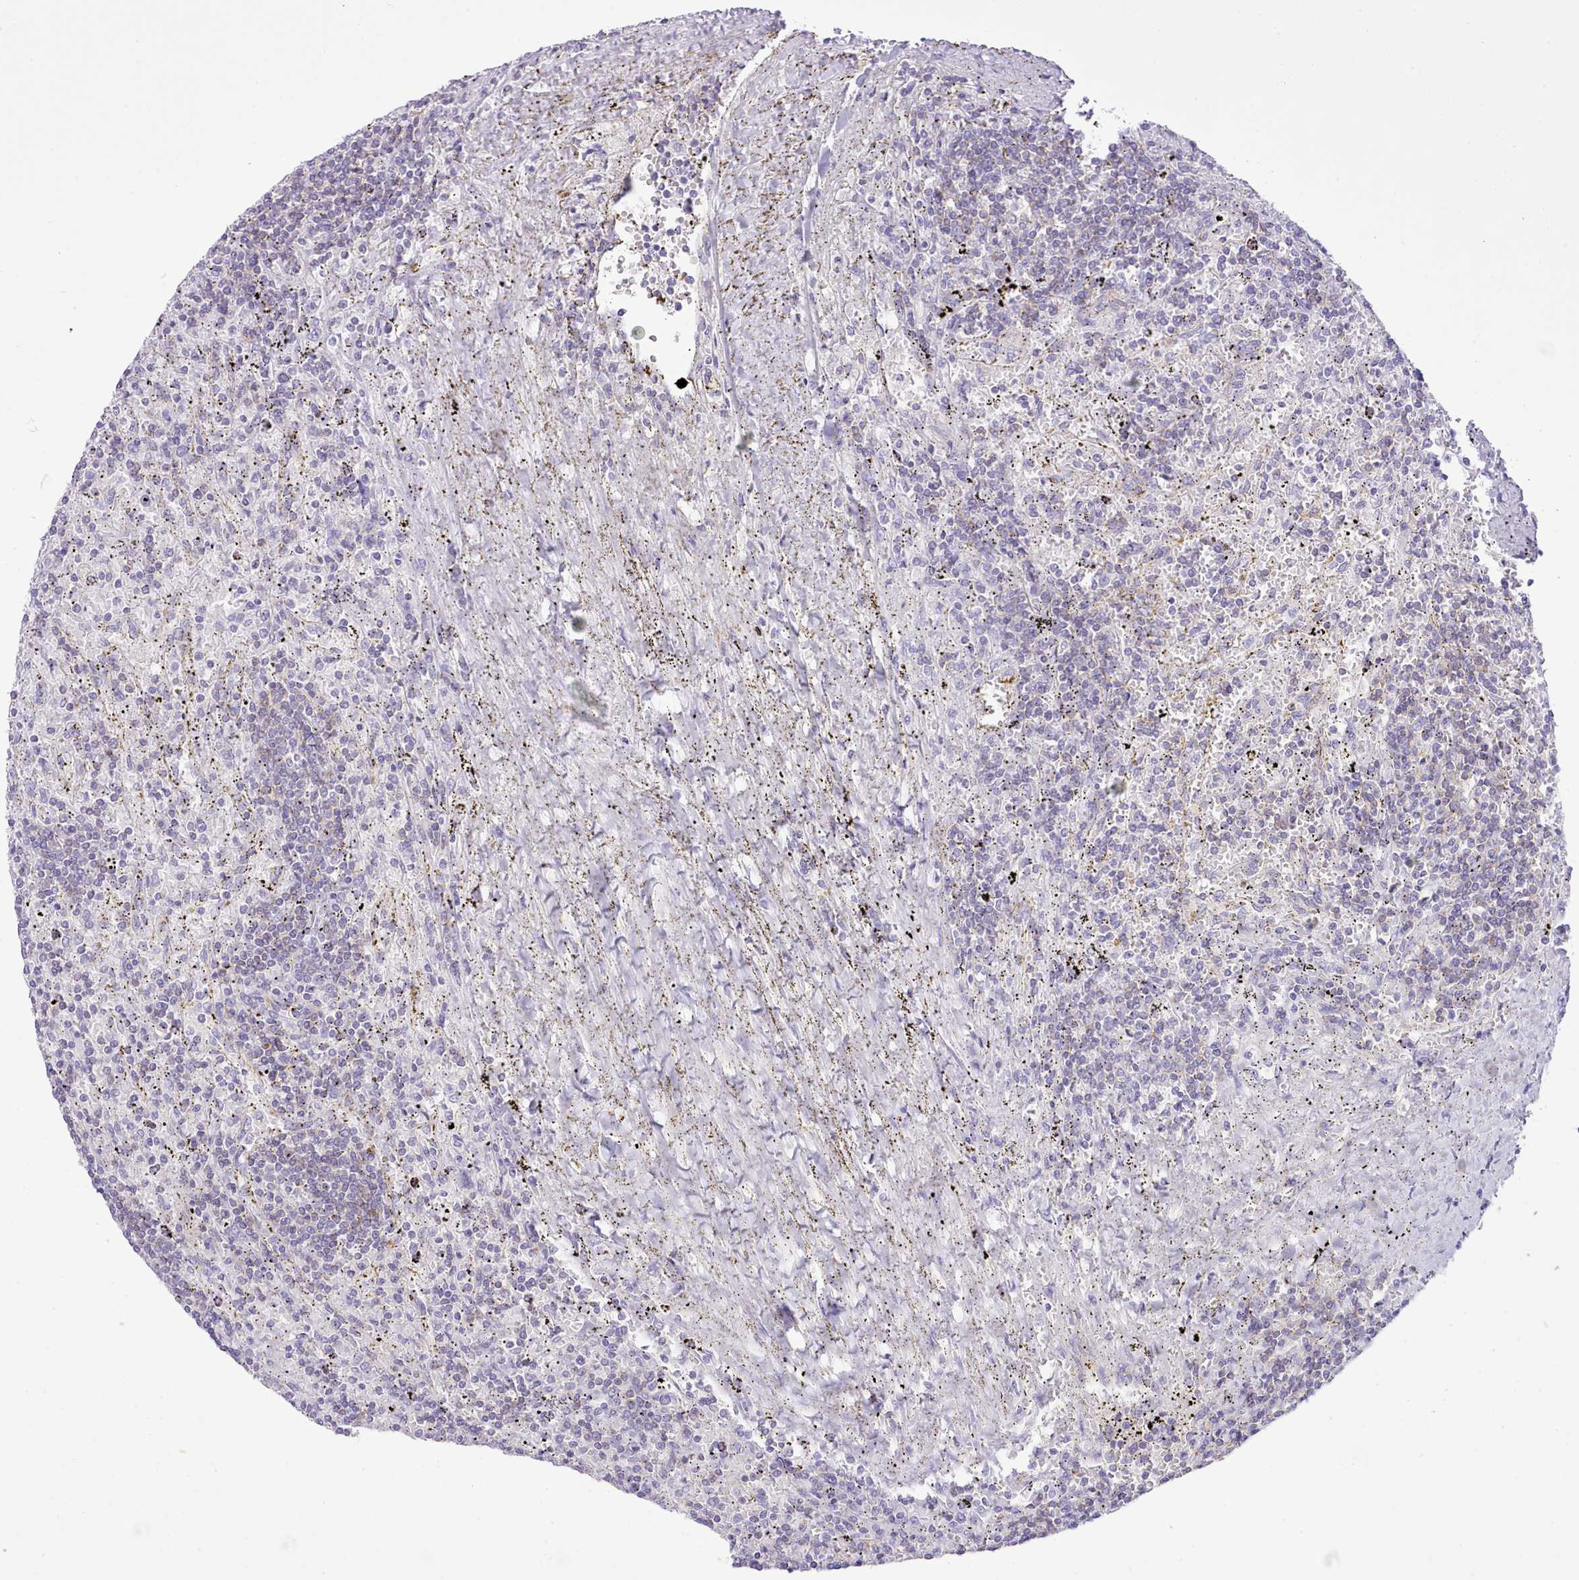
{"staining": {"intensity": "weak", "quantity": "<25%", "location": "cytoplasmic/membranous"}, "tissue": "lymphoma", "cell_type": "Tumor cells", "image_type": "cancer", "snomed": [{"axis": "morphology", "description": "Malignant lymphoma, non-Hodgkin's type, Low grade"}, {"axis": "topography", "description": "Spleen"}], "caption": "The micrograph exhibits no significant expression in tumor cells of lymphoma.", "gene": "MDFI", "patient": {"sex": "male", "age": 76}}